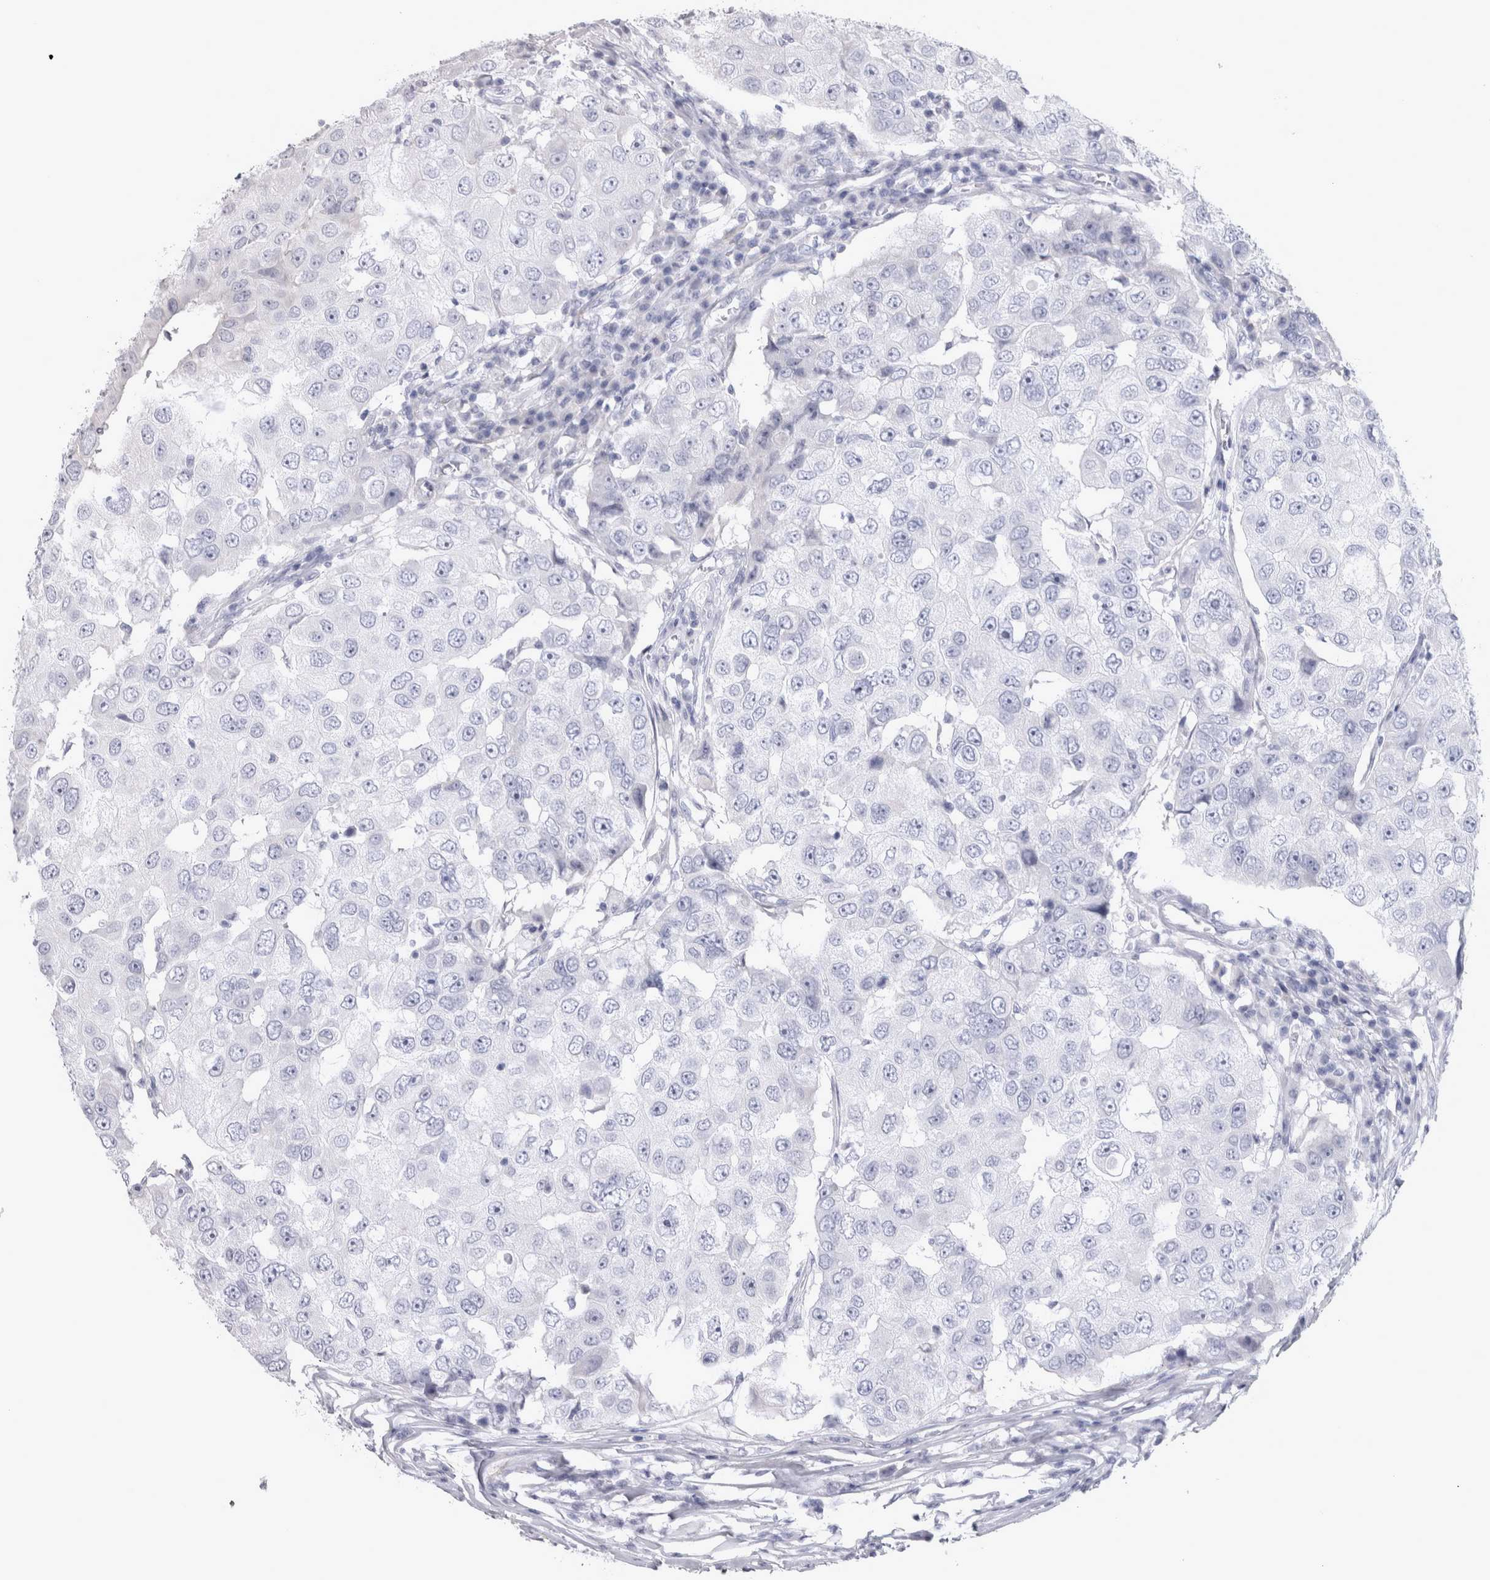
{"staining": {"intensity": "negative", "quantity": "none", "location": "none"}, "tissue": "breast cancer", "cell_type": "Tumor cells", "image_type": "cancer", "snomed": [{"axis": "morphology", "description": "Duct carcinoma"}, {"axis": "topography", "description": "Breast"}], "caption": "Immunohistochemistry micrograph of neoplastic tissue: human breast intraductal carcinoma stained with DAB (3,3'-diaminobenzidine) demonstrates no significant protein expression in tumor cells. (DAB (3,3'-diaminobenzidine) immunohistochemistry, high magnification).", "gene": "MSMB", "patient": {"sex": "female", "age": 27}}